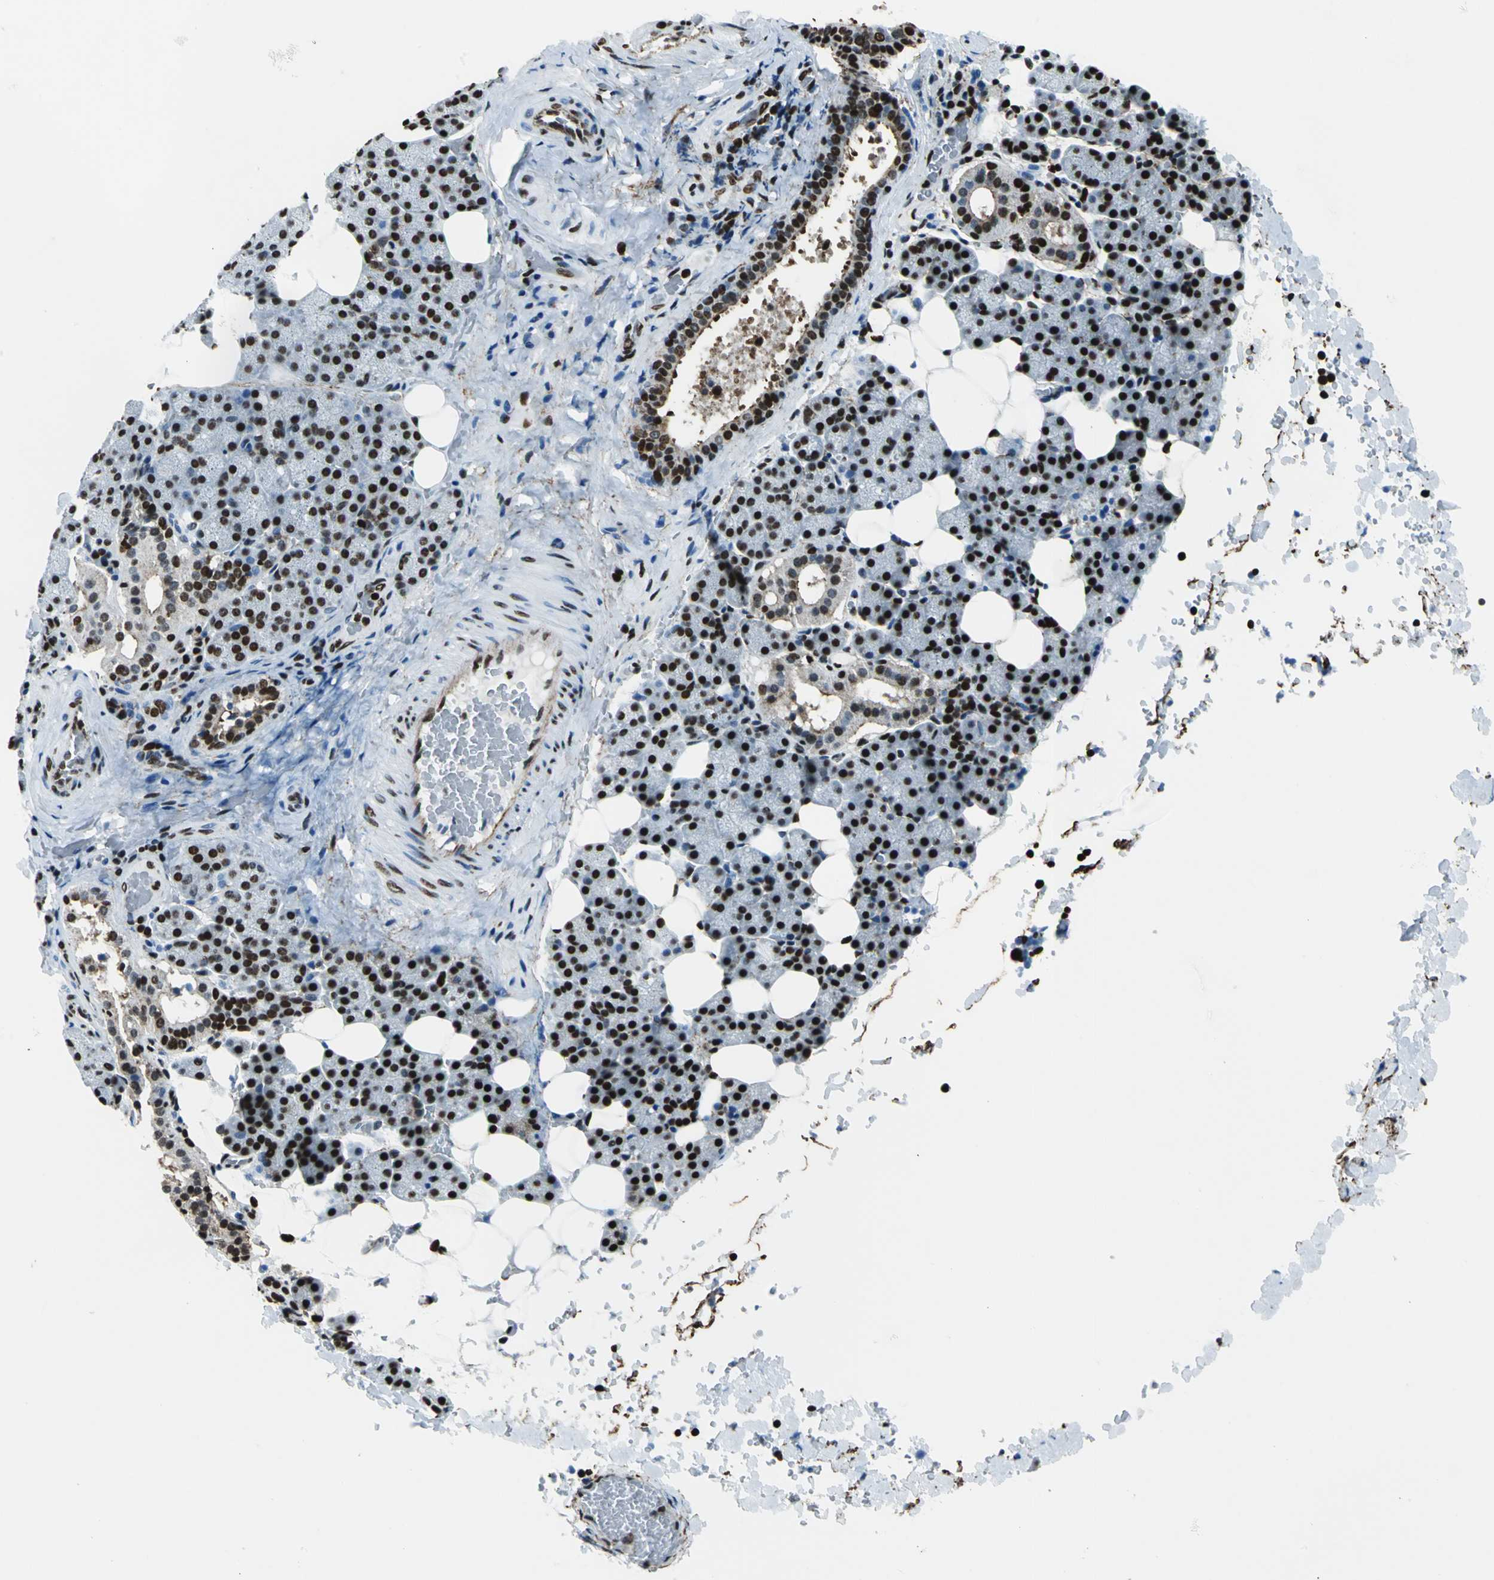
{"staining": {"intensity": "strong", "quantity": ">75%", "location": "nuclear"}, "tissue": "salivary gland", "cell_type": "Glandular cells", "image_type": "normal", "snomed": [{"axis": "morphology", "description": "Normal tissue, NOS"}, {"axis": "topography", "description": "Lymph node"}, {"axis": "topography", "description": "Salivary gland"}], "caption": "Unremarkable salivary gland was stained to show a protein in brown. There is high levels of strong nuclear positivity in approximately >75% of glandular cells.", "gene": "APEX1", "patient": {"sex": "male", "age": 8}}